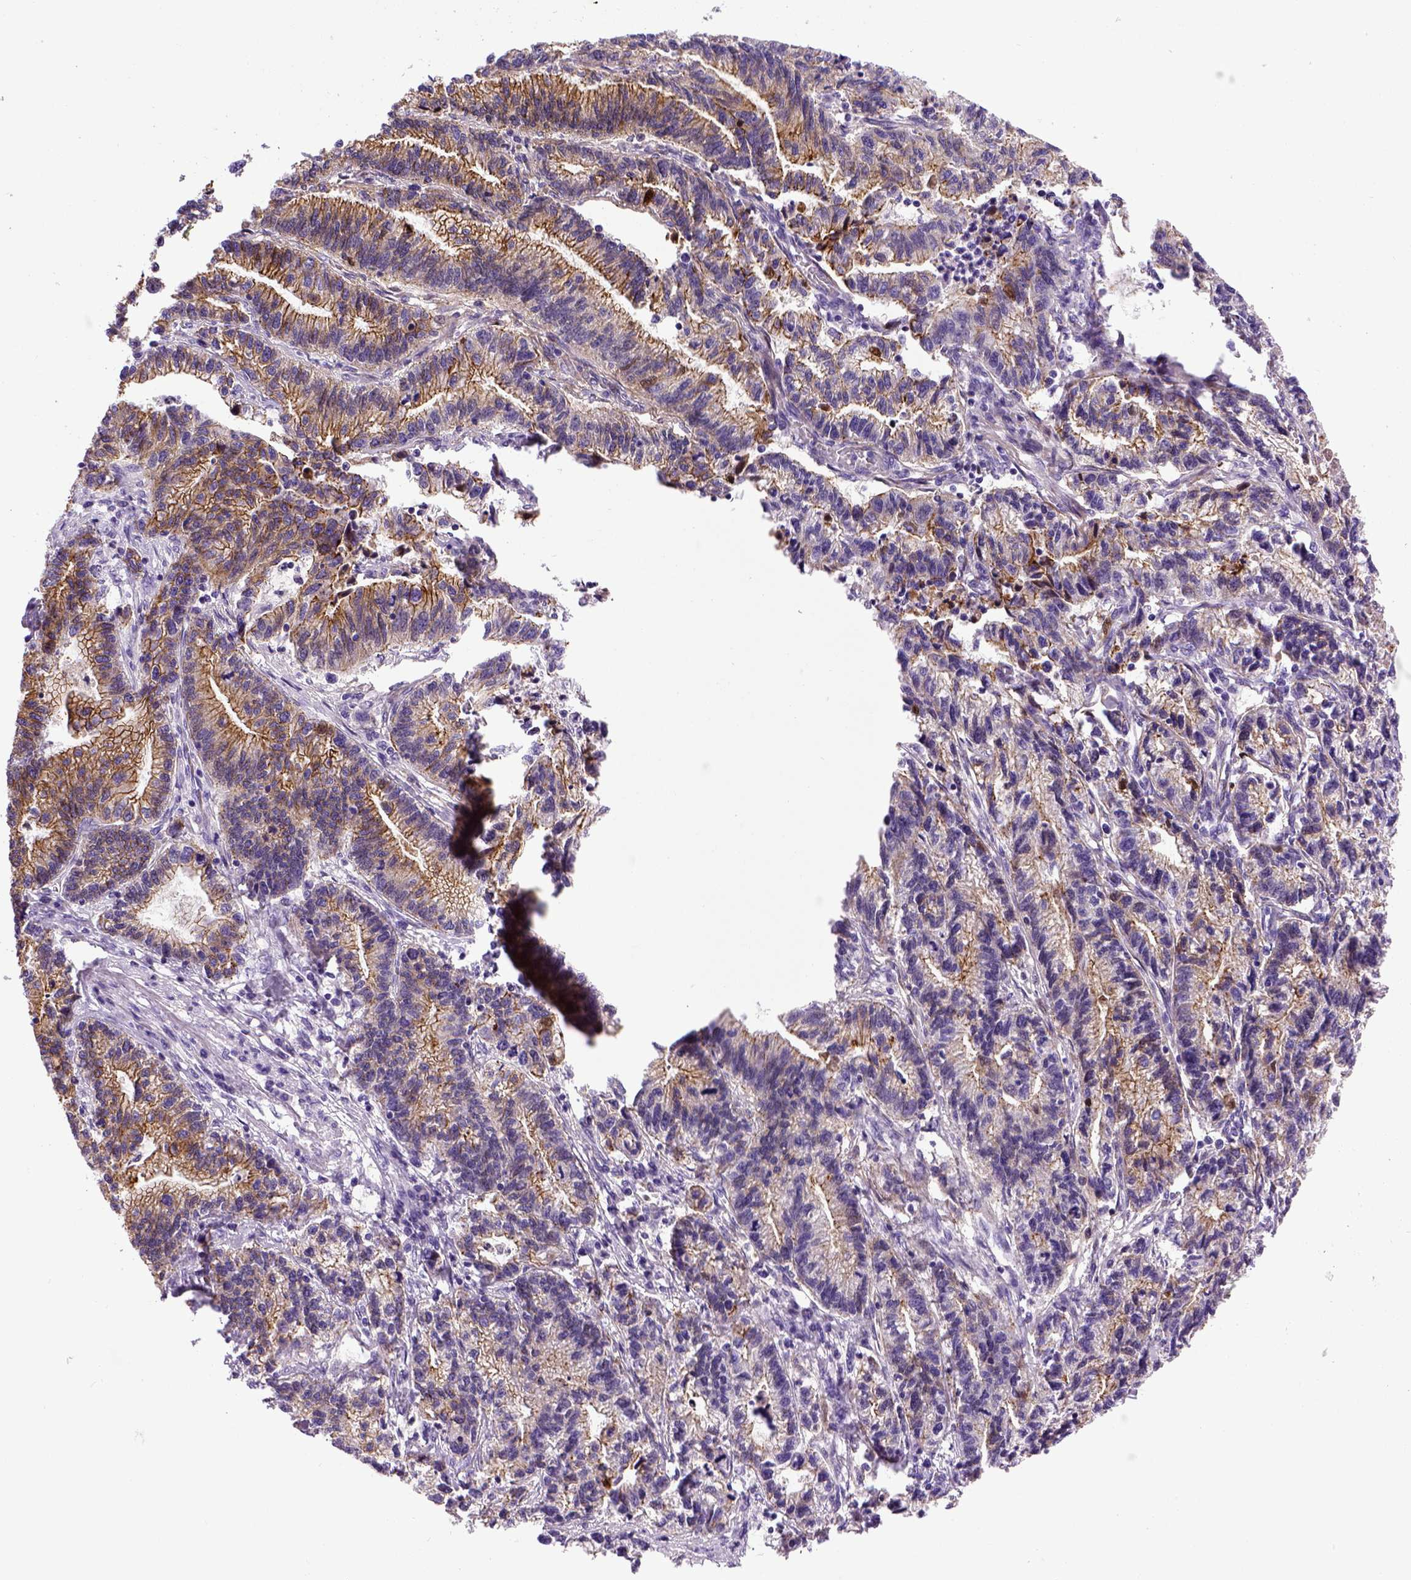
{"staining": {"intensity": "moderate", "quantity": "25%-75%", "location": "cytoplasmic/membranous"}, "tissue": "stomach cancer", "cell_type": "Tumor cells", "image_type": "cancer", "snomed": [{"axis": "morphology", "description": "Adenocarcinoma, NOS"}, {"axis": "topography", "description": "Stomach"}], "caption": "Protein staining of stomach cancer tissue exhibits moderate cytoplasmic/membranous expression in approximately 25%-75% of tumor cells.", "gene": "CDH1", "patient": {"sex": "male", "age": 83}}